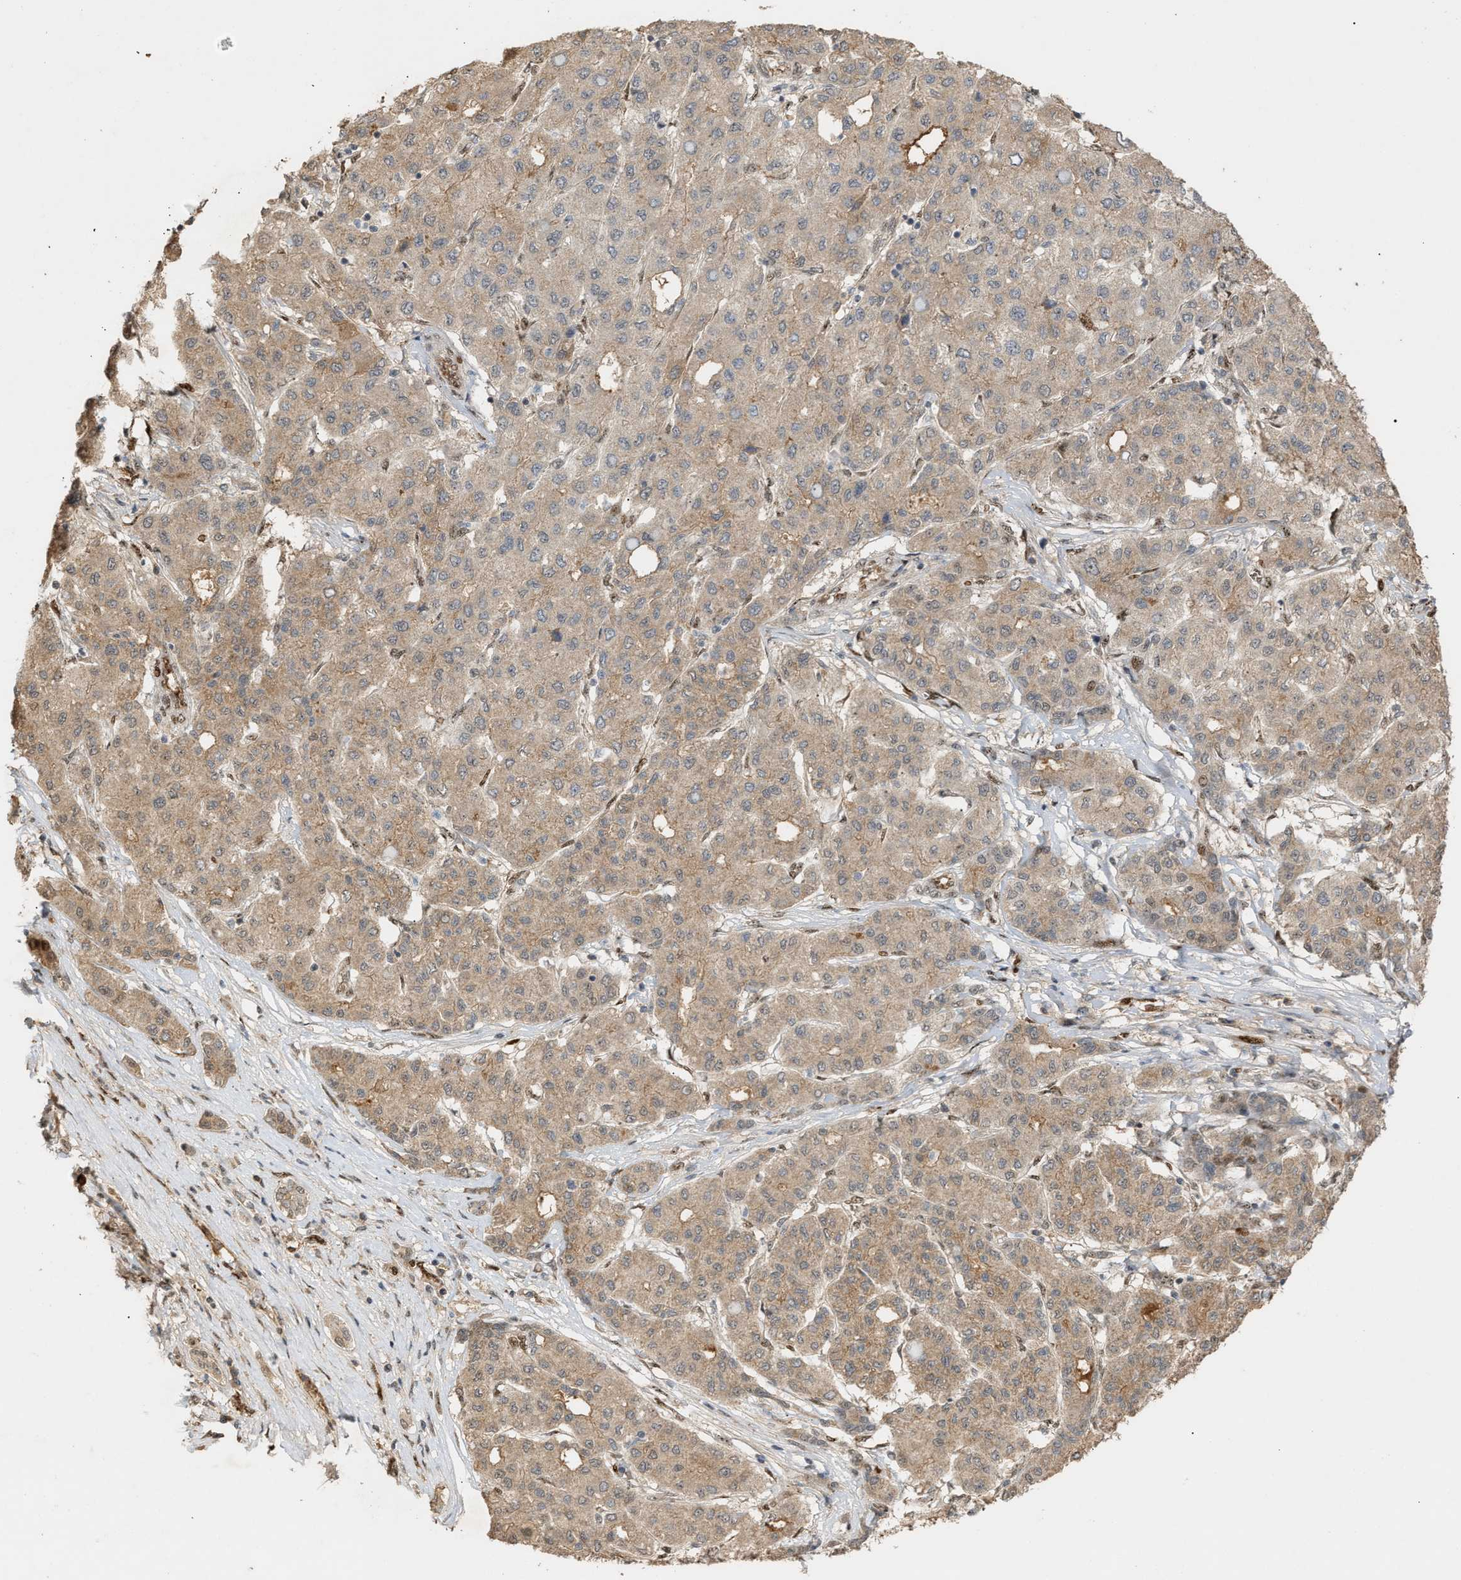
{"staining": {"intensity": "weak", "quantity": ">75%", "location": "cytoplasmic/membranous"}, "tissue": "liver cancer", "cell_type": "Tumor cells", "image_type": "cancer", "snomed": [{"axis": "morphology", "description": "Carcinoma, Hepatocellular, NOS"}, {"axis": "topography", "description": "Liver"}], "caption": "Human hepatocellular carcinoma (liver) stained with a brown dye reveals weak cytoplasmic/membranous positive positivity in approximately >75% of tumor cells.", "gene": "ZFAND5", "patient": {"sex": "male", "age": 65}}